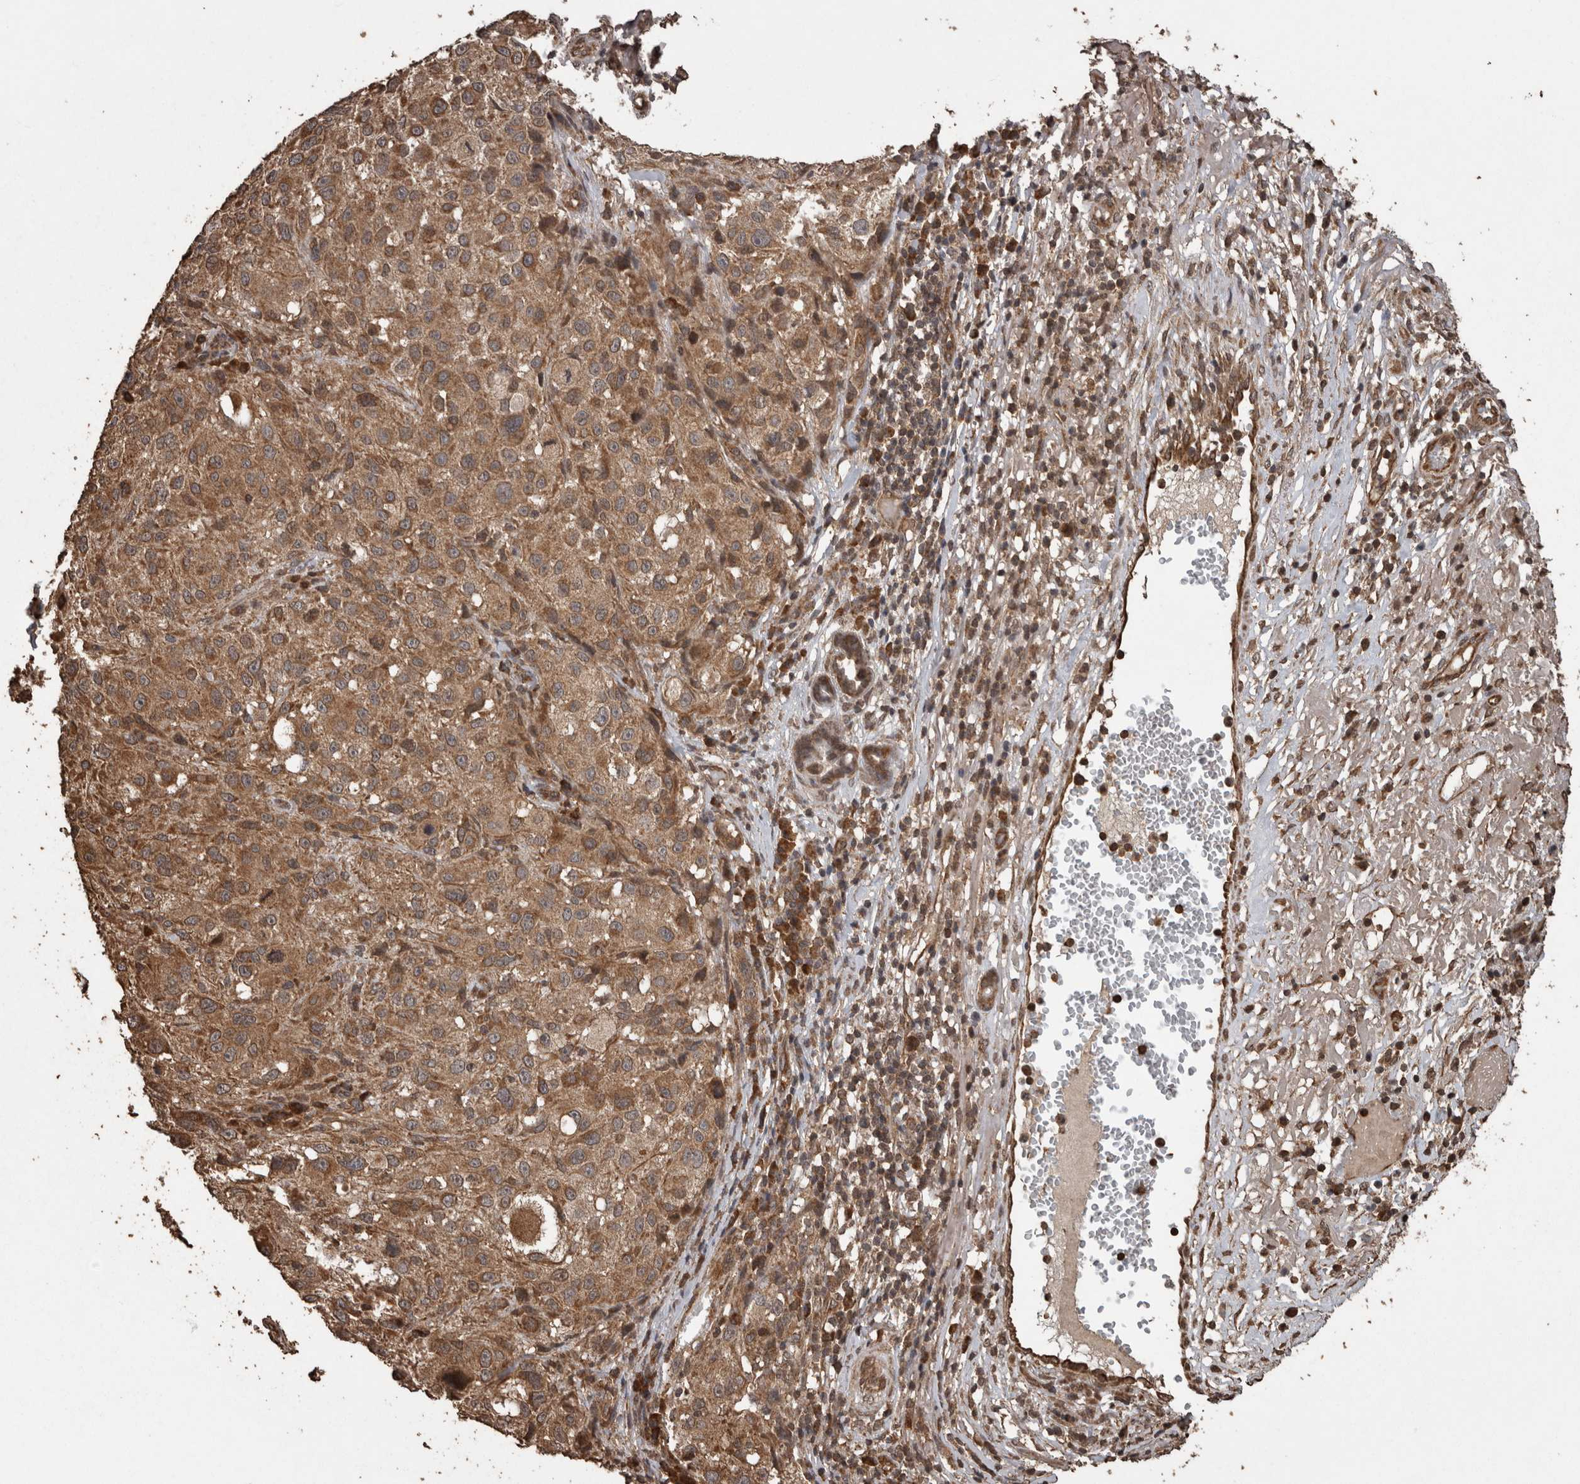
{"staining": {"intensity": "moderate", "quantity": ">75%", "location": "cytoplasmic/membranous"}, "tissue": "melanoma", "cell_type": "Tumor cells", "image_type": "cancer", "snomed": [{"axis": "morphology", "description": "Necrosis, NOS"}, {"axis": "morphology", "description": "Malignant melanoma, NOS"}, {"axis": "topography", "description": "Skin"}], "caption": "Human malignant melanoma stained with a brown dye reveals moderate cytoplasmic/membranous positive staining in approximately >75% of tumor cells.", "gene": "PINK1", "patient": {"sex": "female", "age": 87}}